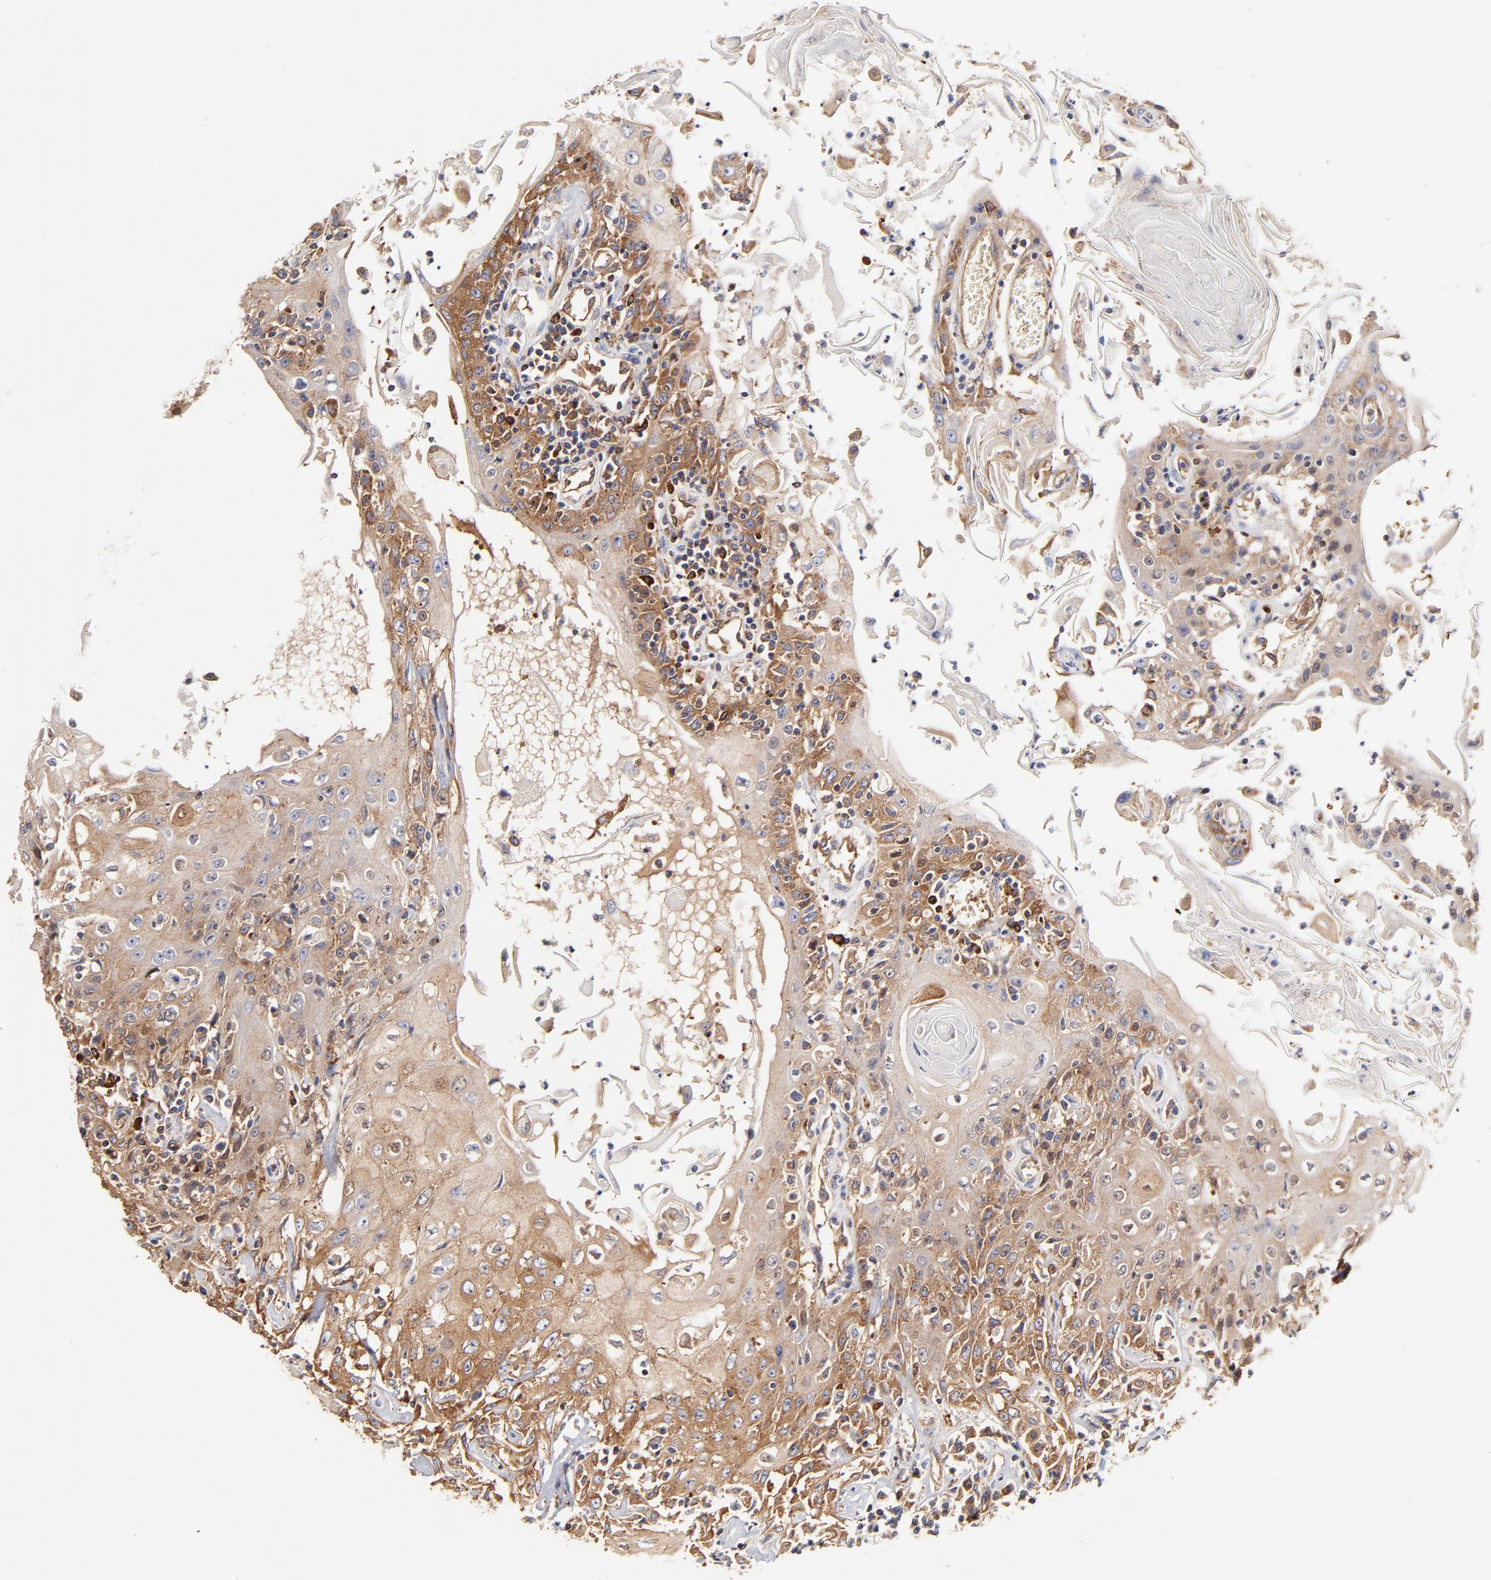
{"staining": {"intensity": "moderate", "quantity": ">75%", "location": "cytoplasmic/membranous"}, "tissue": "head and neck cancer", "cell_type": "Tumor cells", "image_type": "cancer", "snomed": [{"axis": "morphology", "description": "Squamous cell carcinoma, NOS"}, {"axis": "topography", "description": "Oral tissue"}, {"axis": "topography", "description": "Head-Neck"}], "caption": "Immunohistochemical staining of head and neck cancer (squamous cell carcinoma) shows medium levels of moderate cytoplasmic/membranous positivity in approximately >75% of tumor cells.", "gene": "CD2AP", "patient": {"sex": "female", "age": 76}}